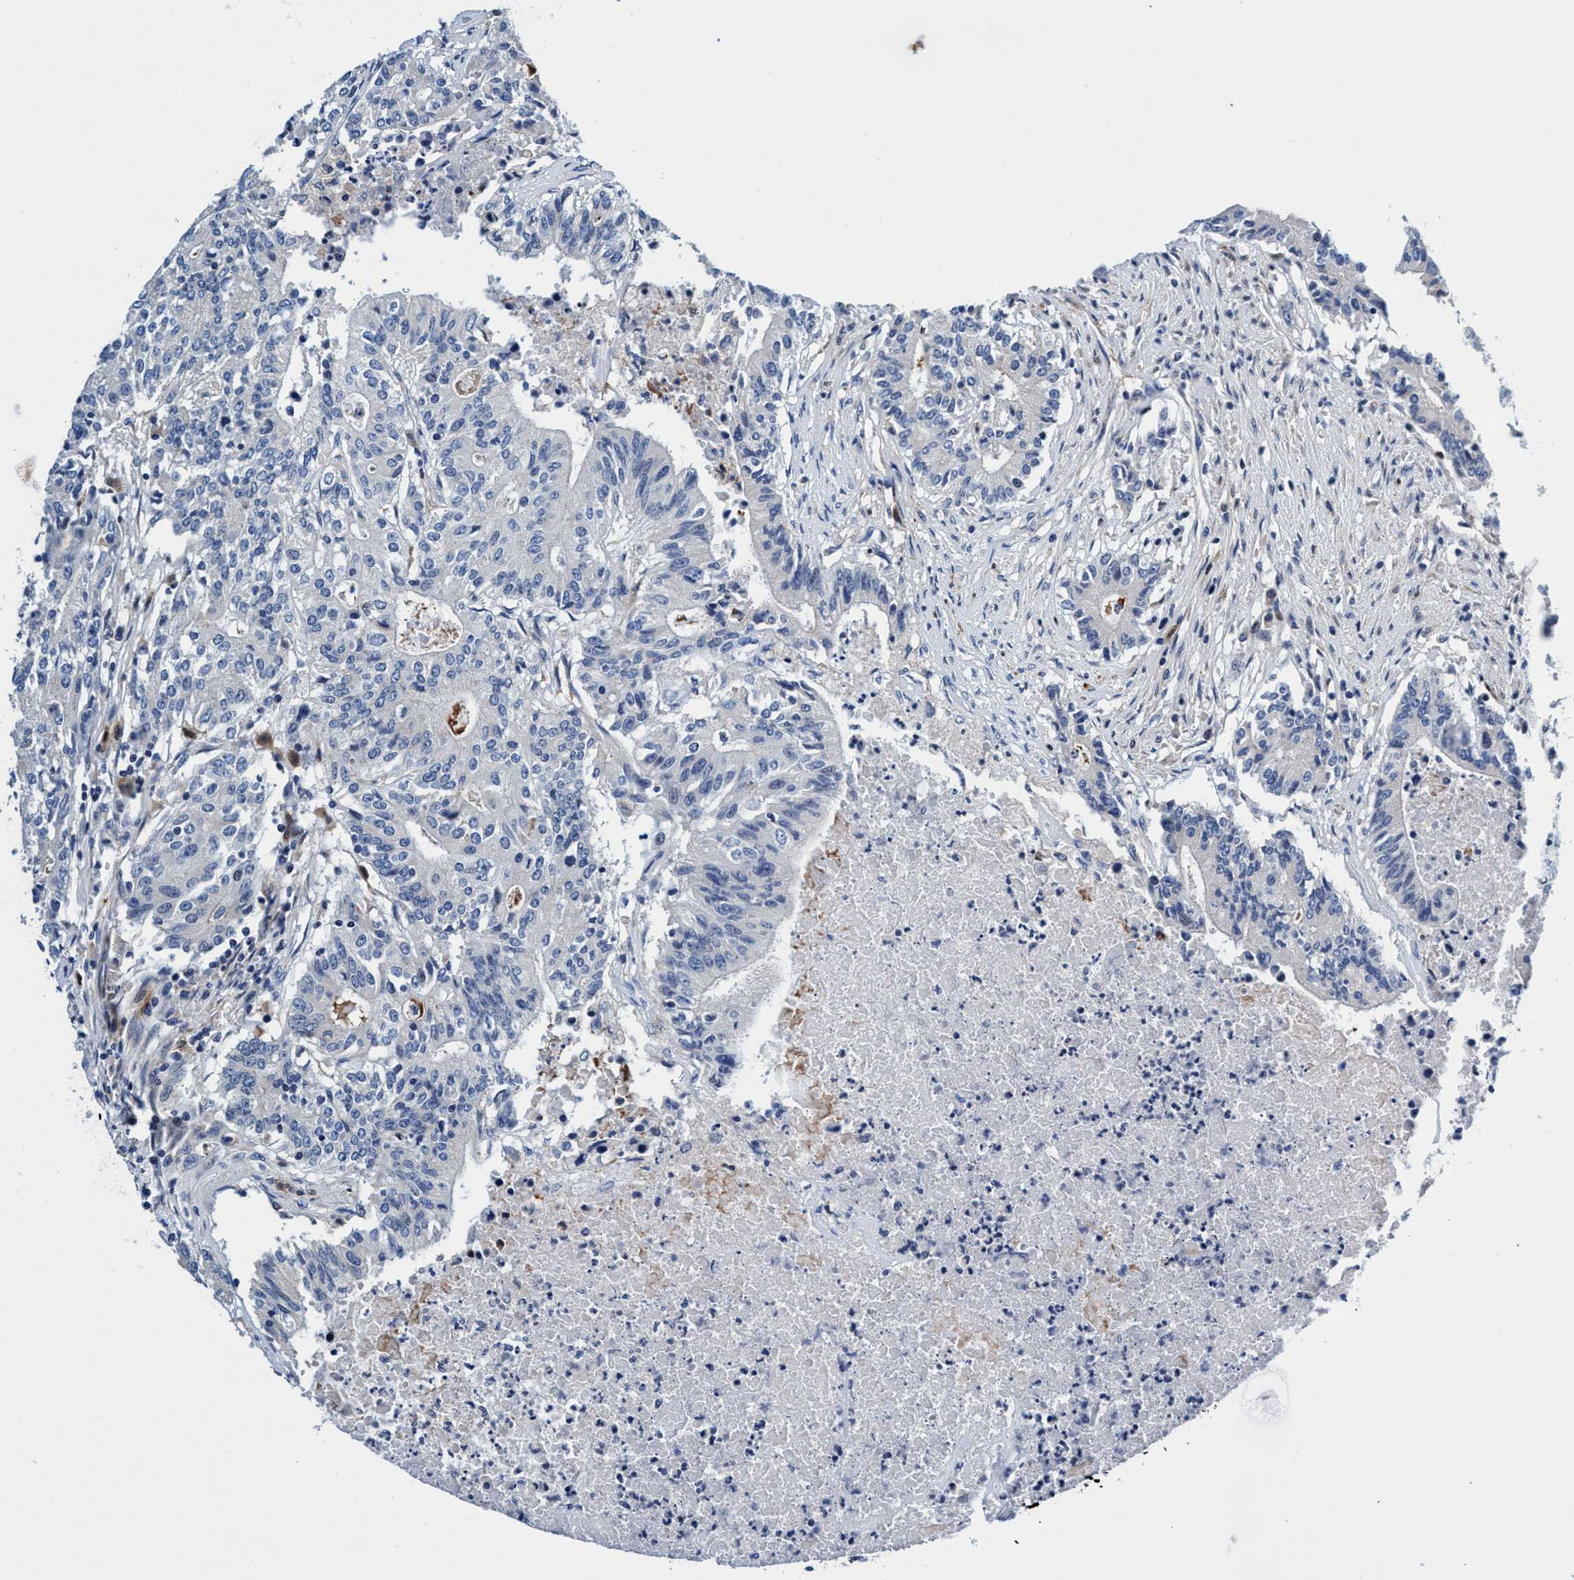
{"staining": {"intensity": "negative", "quantity": "none", "location": "none"}, "tissue": "colorectal cancer", "cell_type": "Tumor cells", "image_type": "cancer", "snomed": [{"axis": "morphology", "description": "Adenocarcinoma, NOS"}, {"axis": "topography", "description": "Colon"}], "caption": "Histopathology image shows no protein staining in tumor cells of colorectal cancer (adenocarcinoma) tissue. (DAB (3,3'-diaminobenzidine) immunohistochemistry visualized using brightfield microscopy, high magnification).", "gene": "UBALD2", "patient": {"sex": "female", "age": 77}}